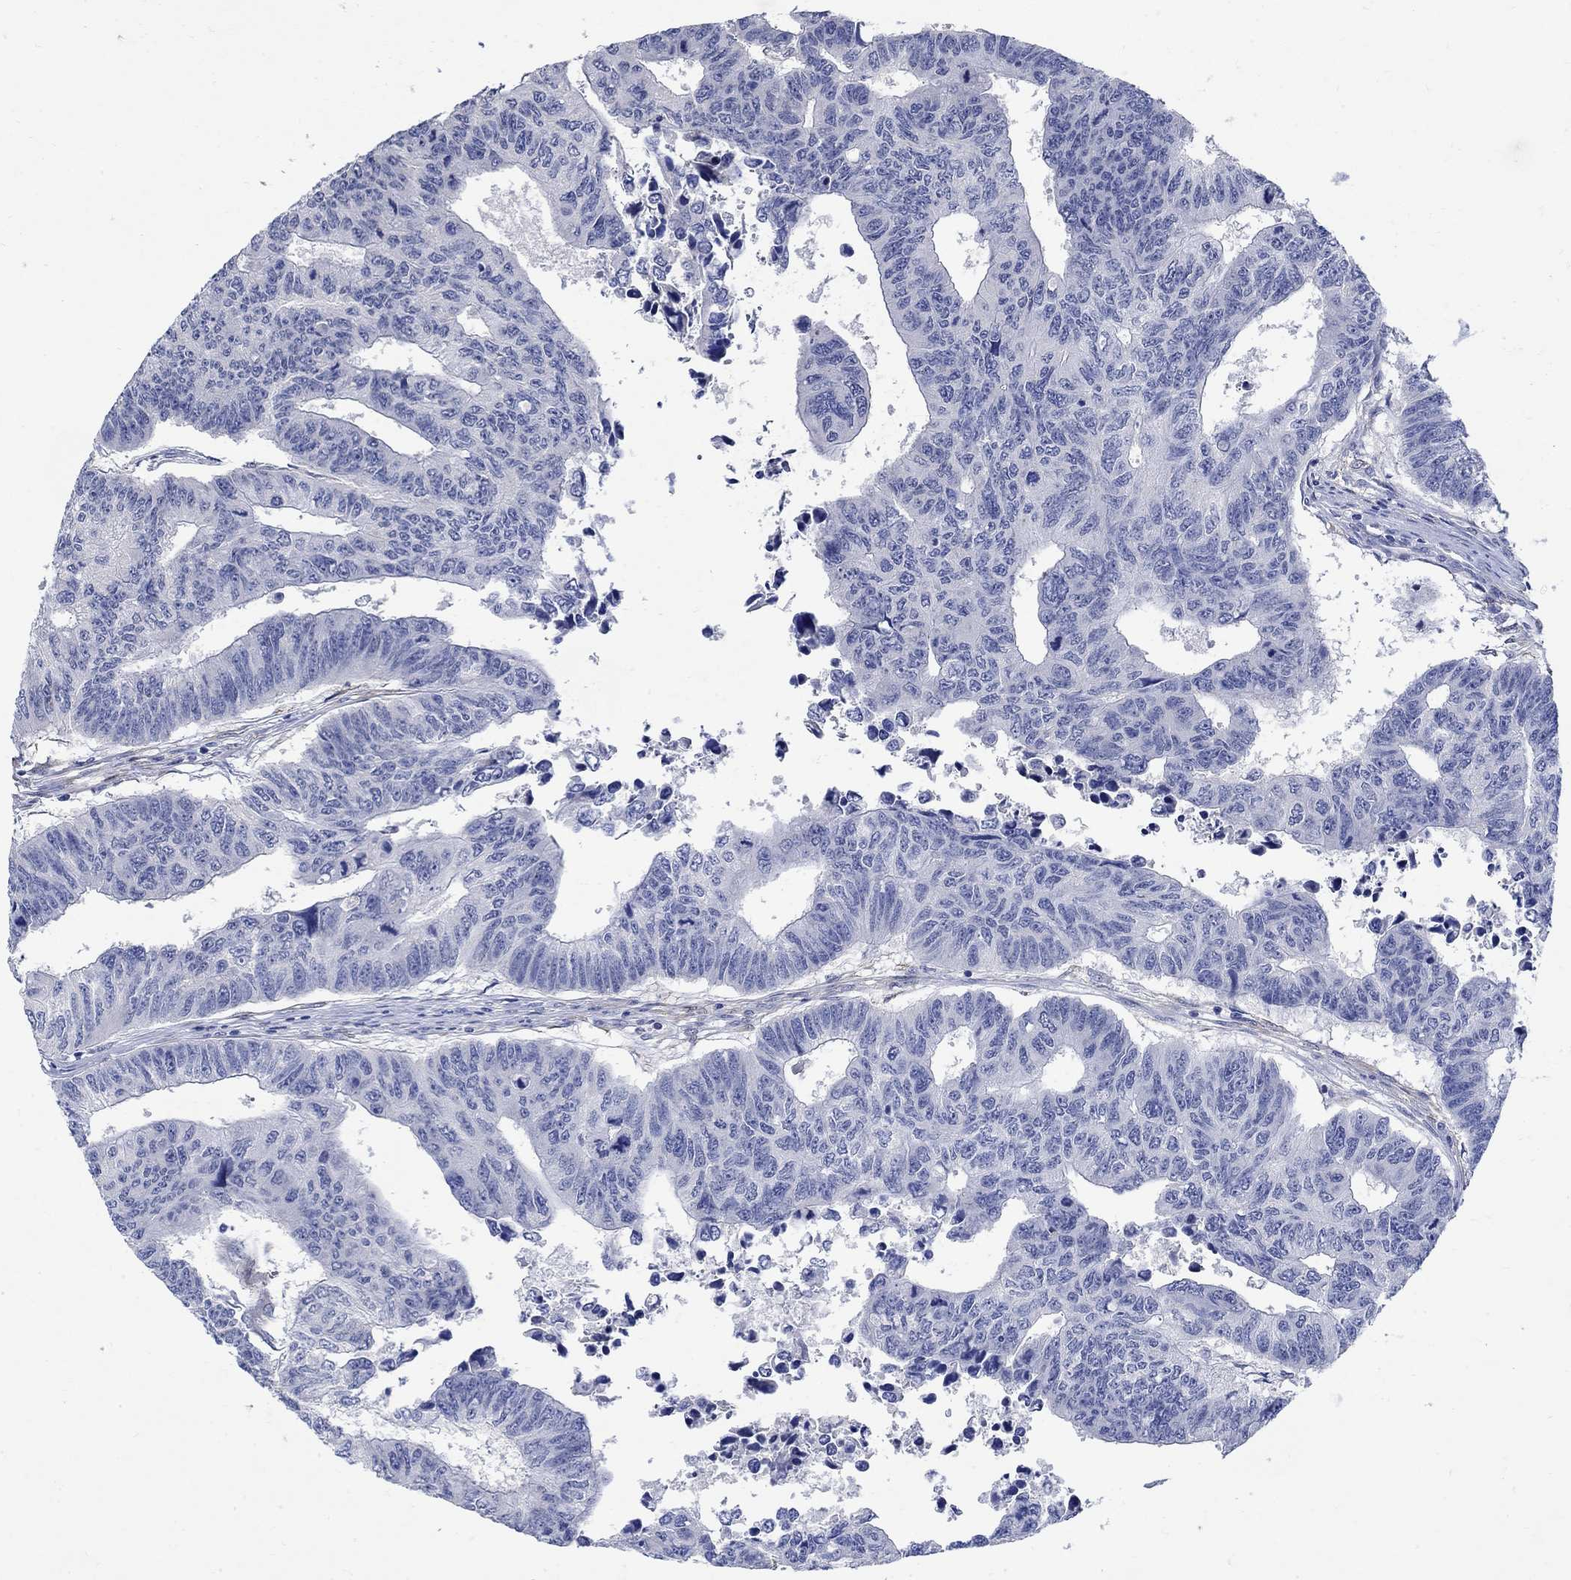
{"staining": {"intensity": "negative", "quantity": "none", "location": "none"}, "tissue": "colorectal cancer", "cell_type": "Tumor cells", "image_type": "cancer", "snomed": [{"axis": "morphology", "description": "Adenocarcinoma, NOS"}, {"axis": "topography", "description": "Rectum"}], "caption": "Colorectal adenocarcinoma stained for a protein using IHC displays no expression tumor cells.", "gene": "TGM2", "patient": {"sex": "female", "age": 85}}